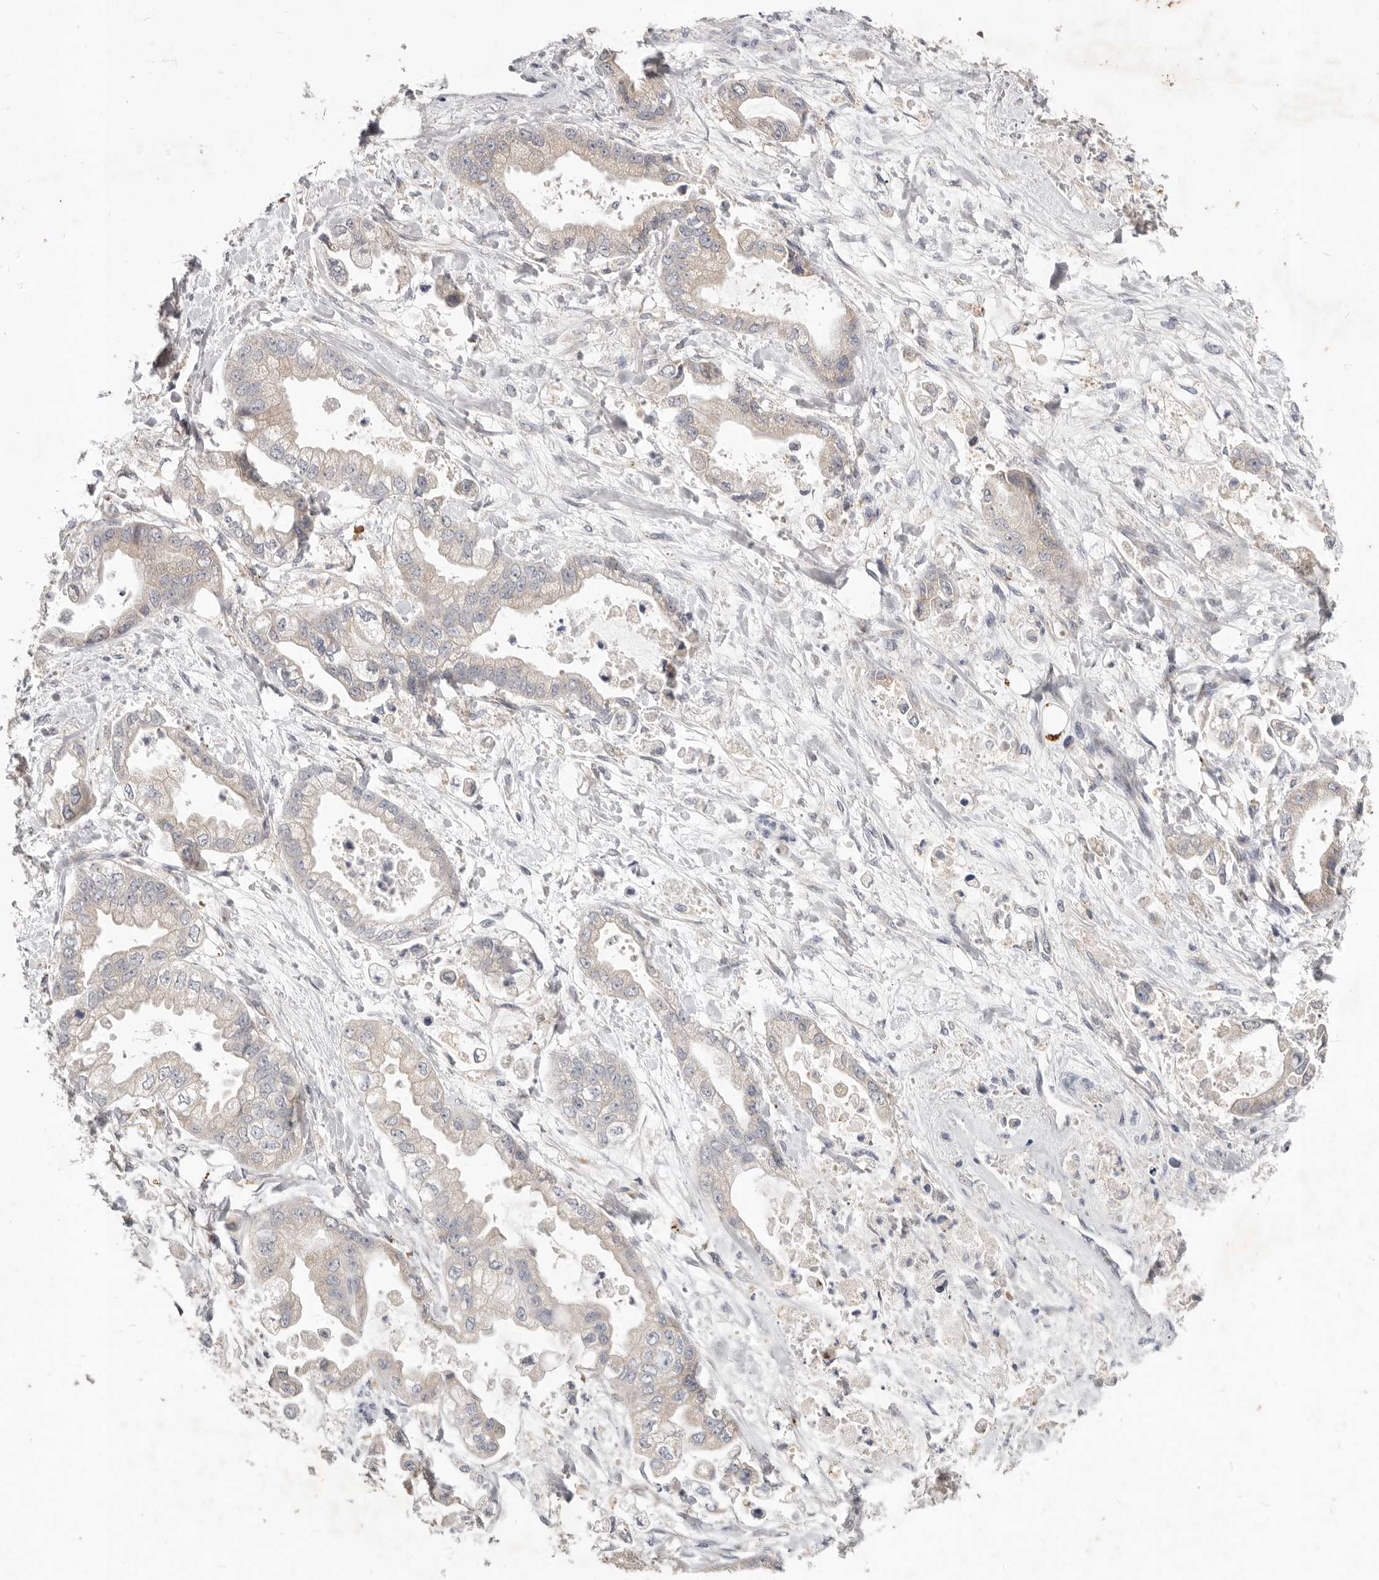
{"staining": {"intensity": "negative", "quantity": "none", "location": "none"}, "tissue": "stomach cancer", "cell_type": "Tumor cells", "image_type": "cancer", "snomed": [{"axis": "morphology", "description": "Adenocarcinoma, NOS"}, {"axis": "topography", "description": "Stomach"}], "caption": "Immunohistochemical staining of stomach cancer reveals no significant staining in tumor cells.", "gene": "WDR77", "patient": {"sex": "male", "age": 62}}